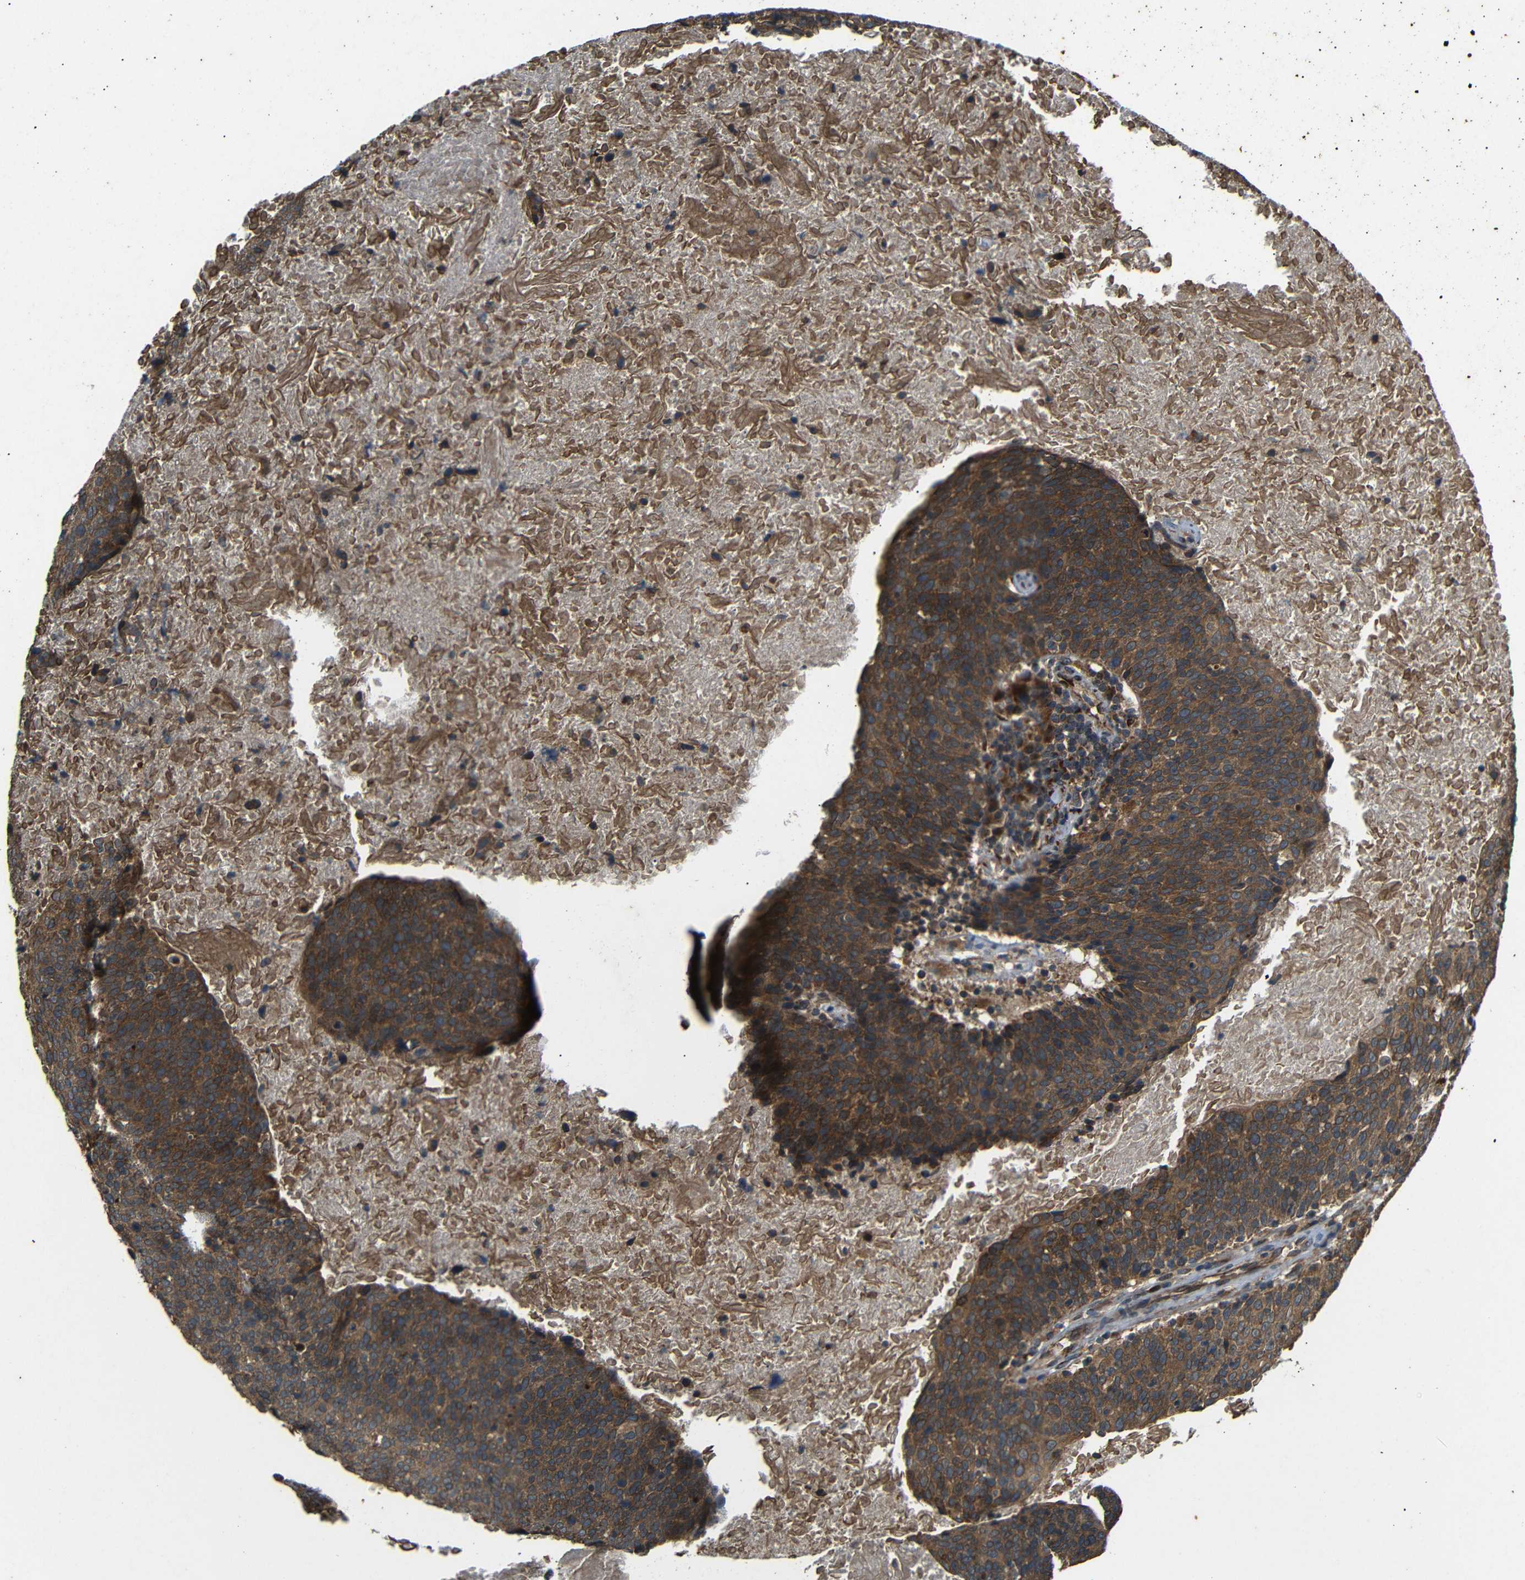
{"staining": {"intensity": "moderate", "quantity": ">75%", "location": "cytoplasmic/membranous"}, "tissue": "head and neck cancer", "cell_type": "Tumor cells", "image_type": "cancer", "snomed": [{"axis": "morphology", "description": "Squamous cell carcinoma, NOS"}, {"axis": "morphology", "description": "Squamous cell carcinoma, metastatic, NOS"}, {"axis": "topography", "description": "Lymph node"}, {"axis": "topography", "description": "Head-Neck"}], "caption": "IHC (DAB) staining of head and neck cancer demonstrates moderate cytoplasmic/membranous protein expression in approximately >75% of tumor cells.", "gene": "TRPC1", "patient": {"sex": "male", "age": 62}}